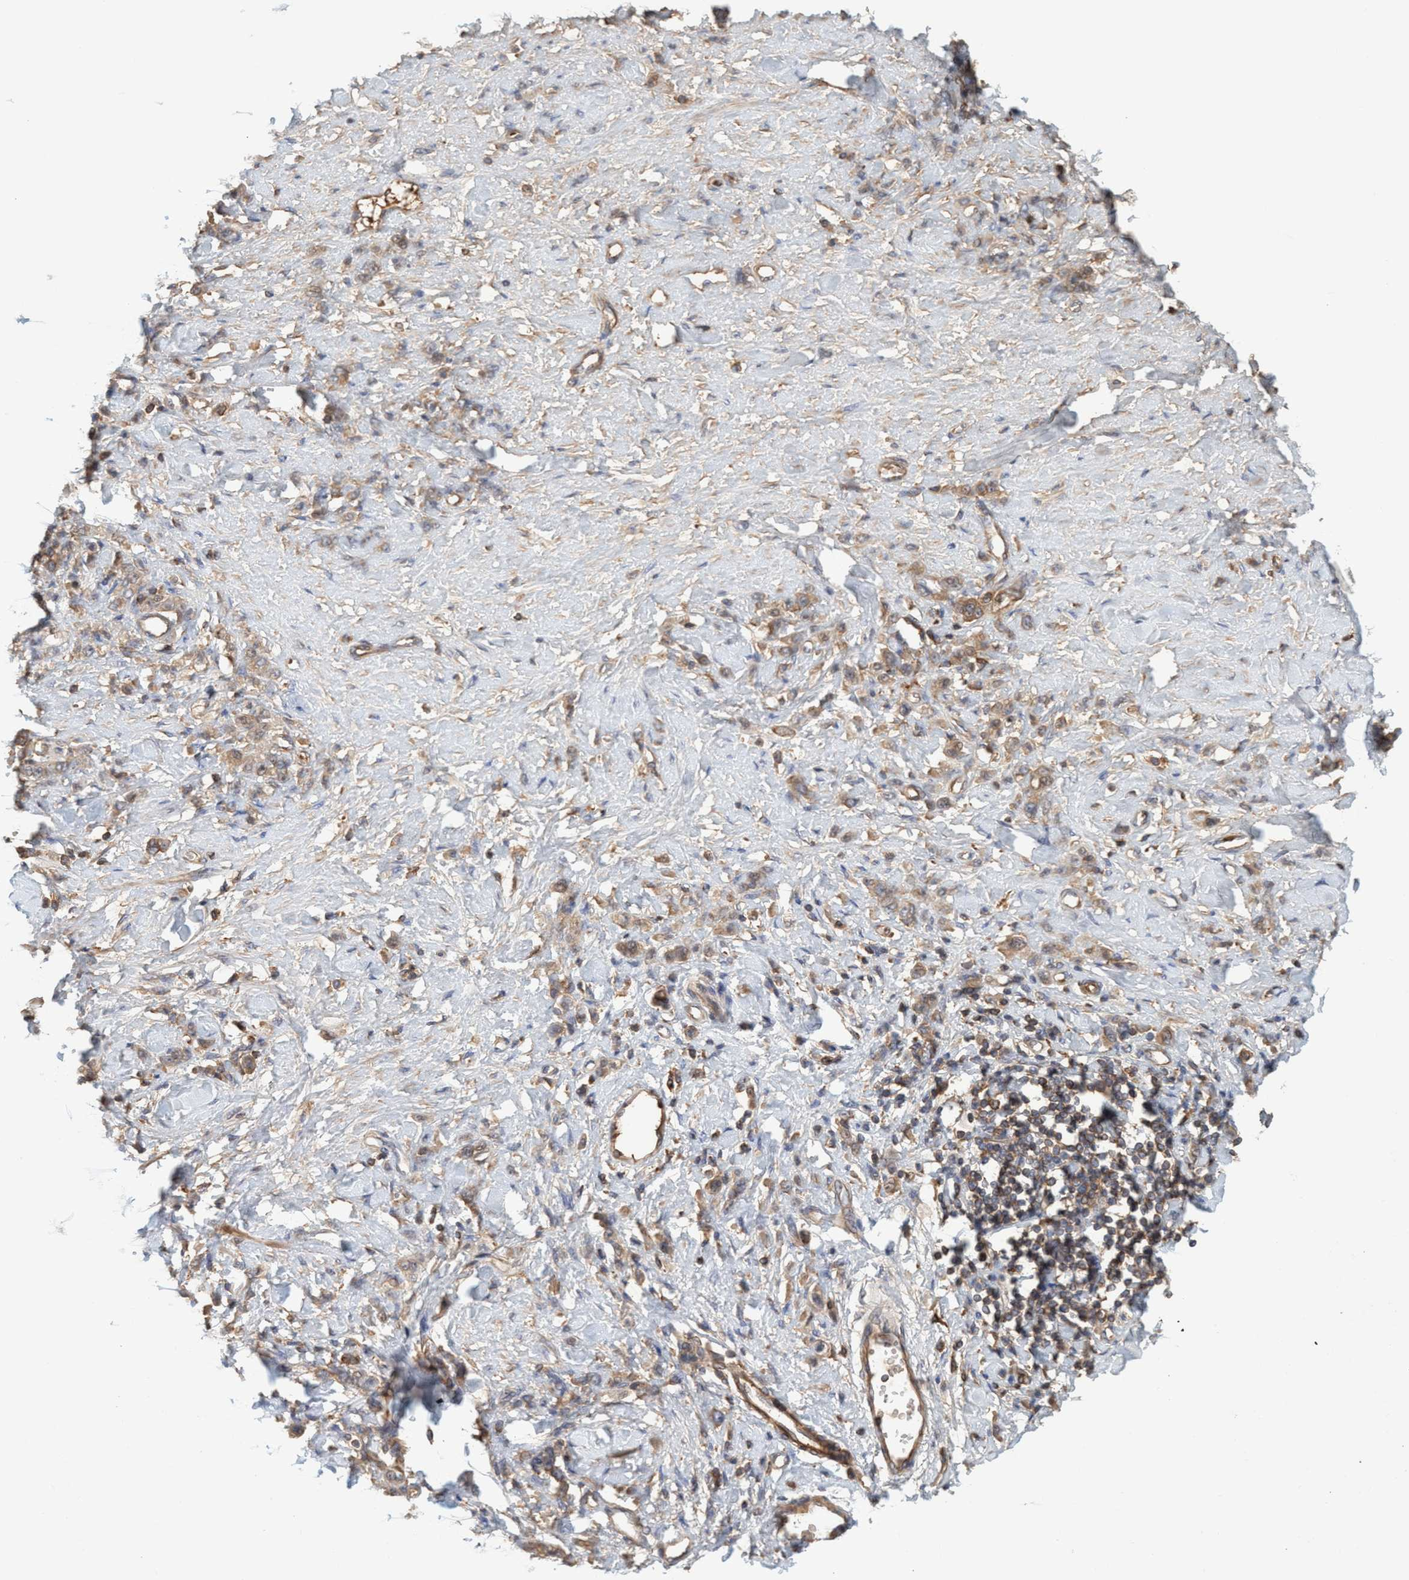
{"staining": {"intensity": "moderate", "quantity": ">75%", "location": "cytoplasmic/membranous"}, "tissue": "stomach cancer", "cell_type": "Tumor cells", "image_type": "cancer", "snomed": [{"axis": "morphology", "description": "Normal tissue, NOS"}, {"axis": "morphology", "description": "Adenocarcinoma, NOS"}, {"axis": "topography", "description": "Stomach"}], "caption": "Moderate cytoplasmic/membranous expression for a protein is seen in approximately >75% of tumor cells of stomach adenocarcinoma using IHC.", "gene": "SPECC1", "patient": {"sex": "male", "age": 82}}